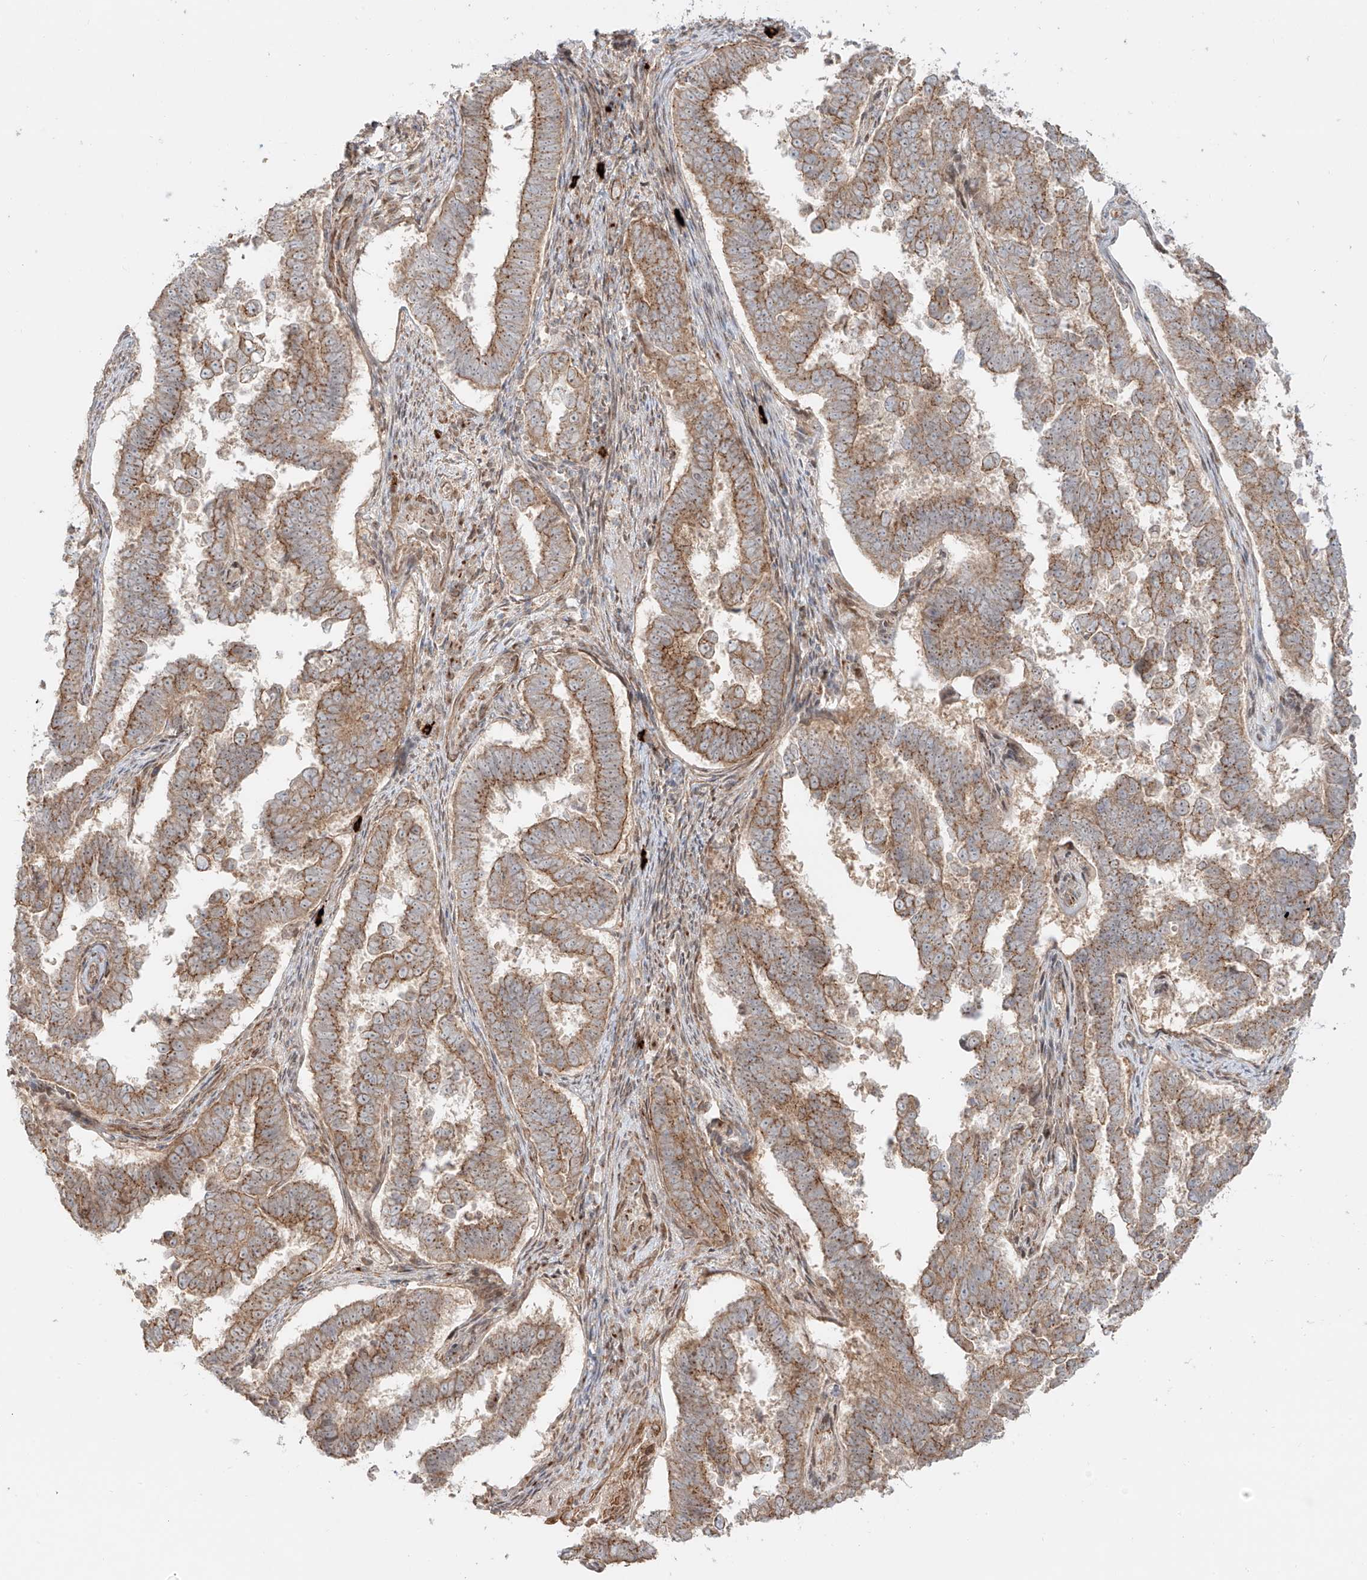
{"staining": {"intensity": "moderate", "quantity": ">75%", "location": "cytoplasmic/membranous"}, "tissue": "endometrial cancer", "cell_type": "Tumor cells", "image_type": "cancer", "snomed": [{"axis": "morphology", "description": "Adenocarcinoma, NOS"}, {"axis": "topography", "description": "Endometrium"}], "caption": "Moderate cytoplasmic/membranous positivity for a protein is identified in approximately >75% of tumor cells of endometrial cancer (adenocarcinoma) using IHC.", "gene": "ZNF287", "patient": {"sex": "female", "age": 75}}